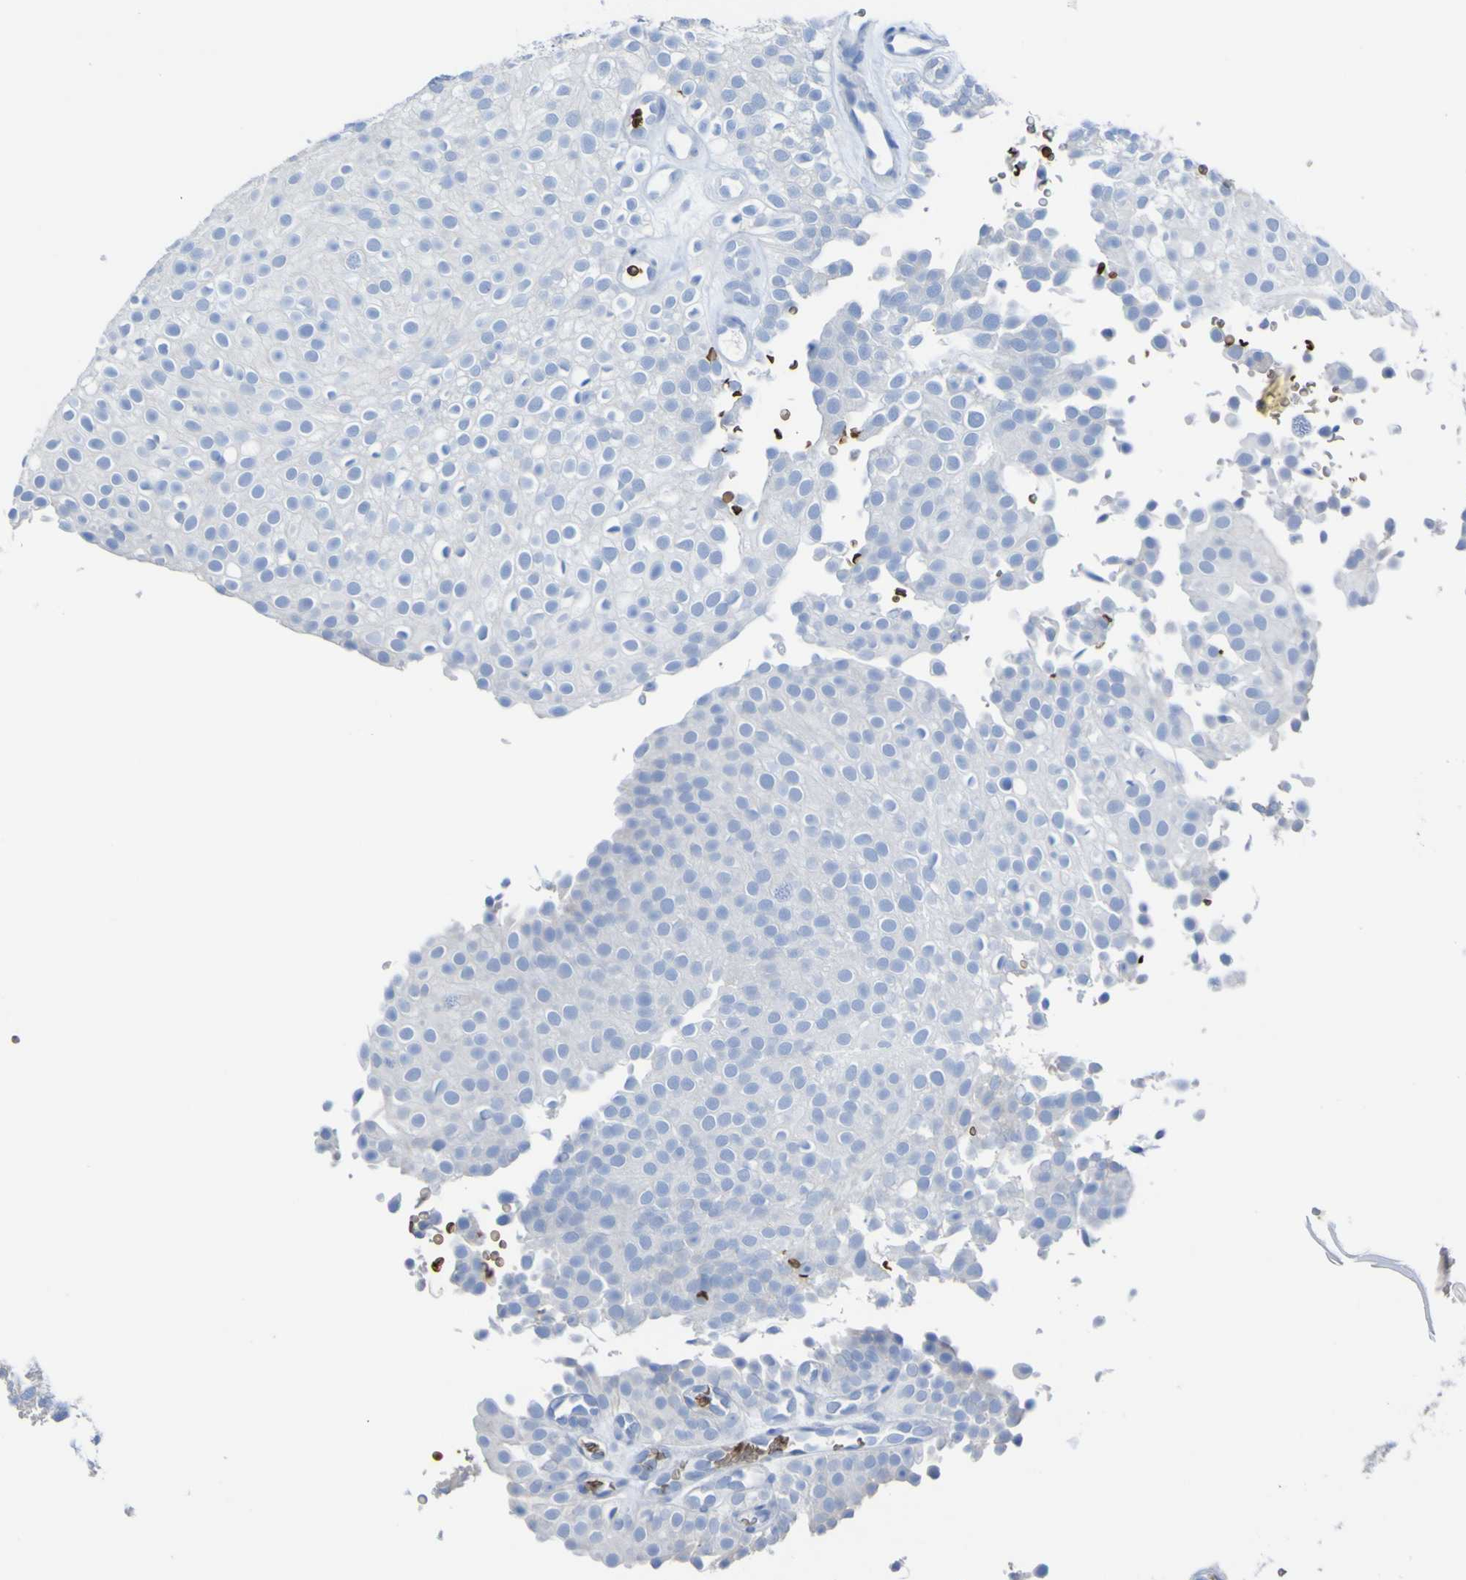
{"staining": {"intensity": "negative", "quantity": "none", "location": "none"}, "tissue": "urothelial cancer", "cell_type": "Tumor cells", "image_type": "cancer", "snomed": [{"axis": "morphology", "description": "Urothelial carcinoma, Low grade"}, {"axis": "topography", "description": "Urinary bladder"}], "caption": "The photomicrograph exhibits no staining of tumor cells in low-grade urothelial carcinoma. (Immunohistochemistry (ihc), brightfield microscopy, high magnification).", "gene": "GCM1", "patient": {"sex": "male", "age": 78}}